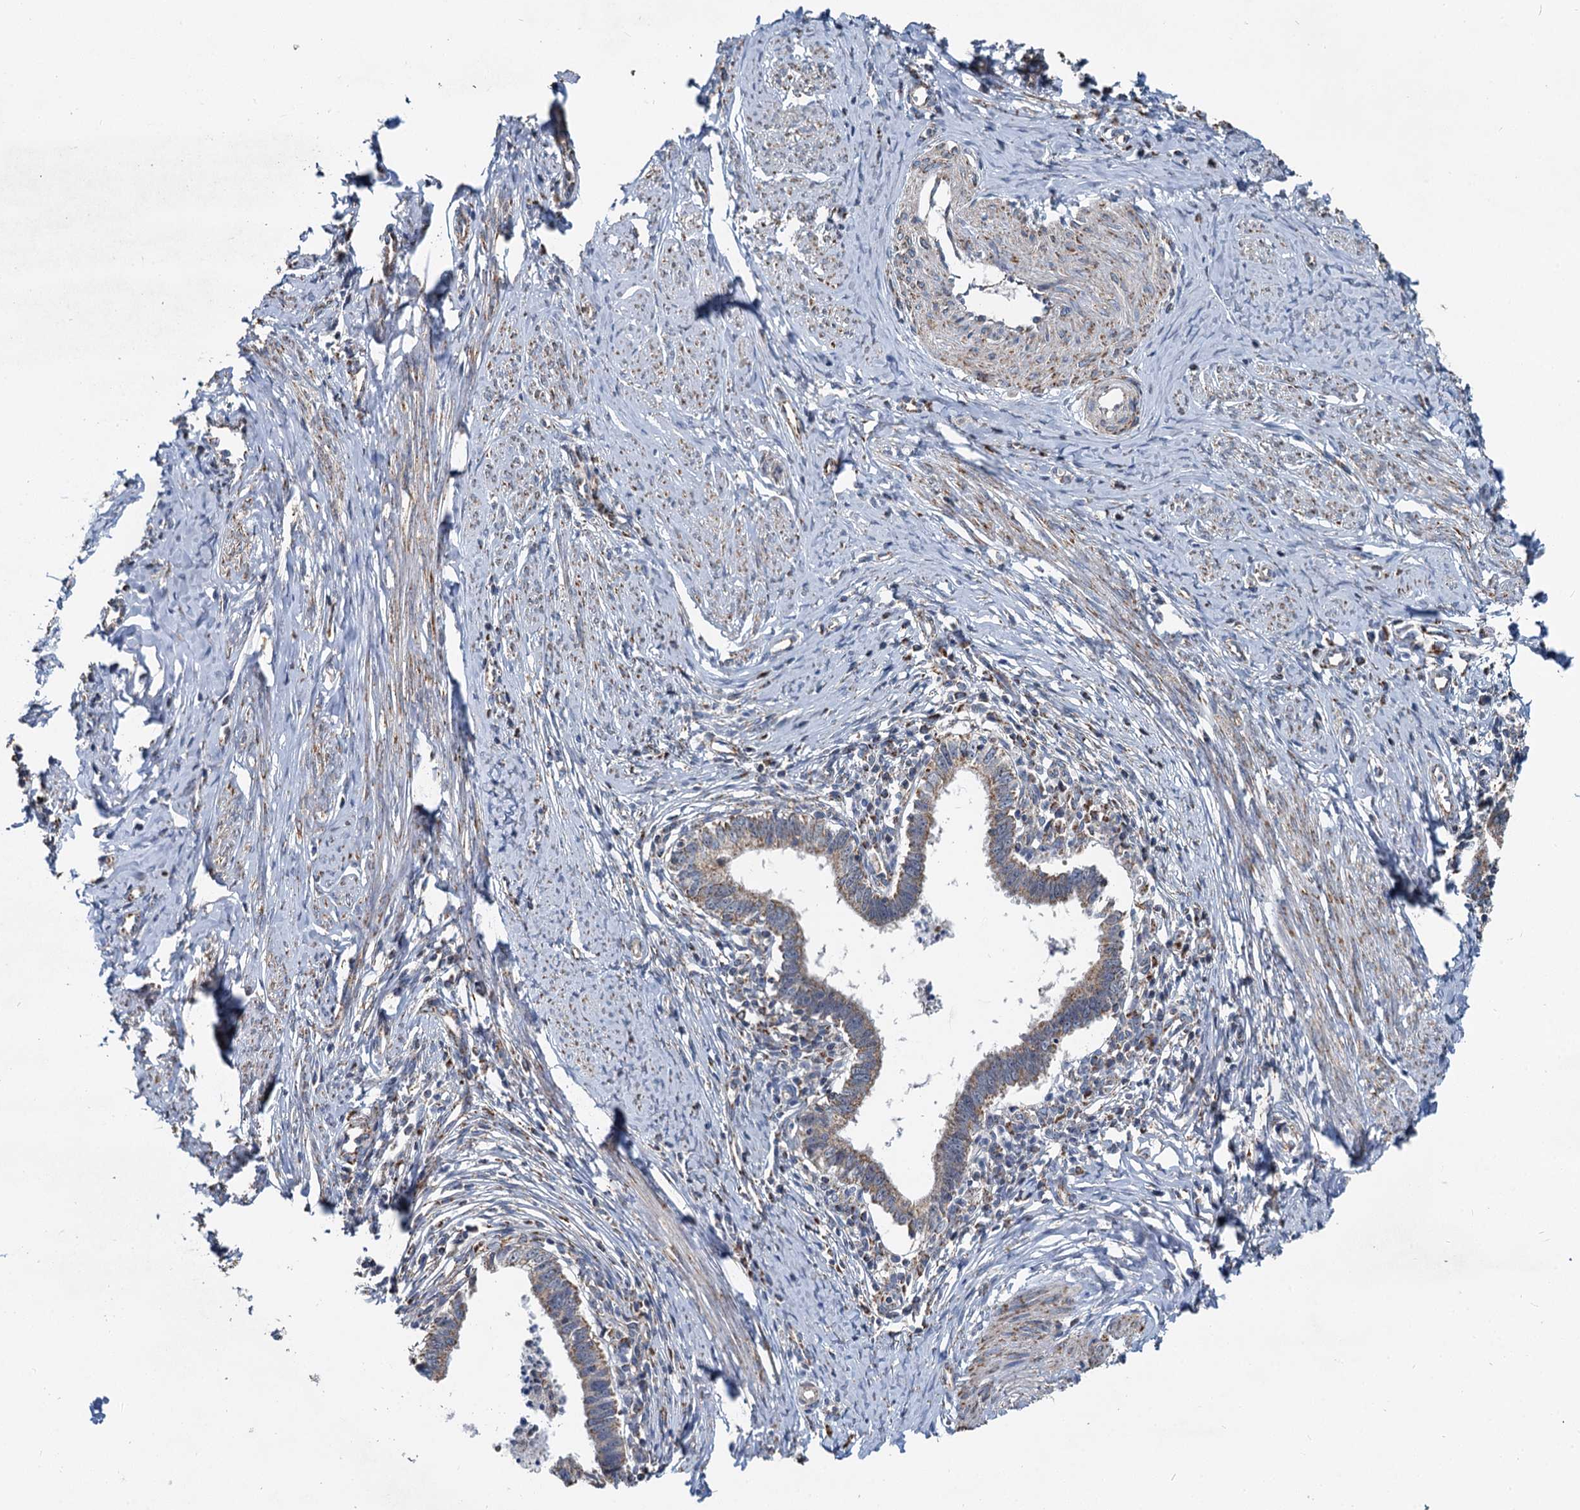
{"staining": {"intensity": "weak", "quantity": ">75%", "location": "cytoplasmic/membranous"}, "tissue": "cervical cancer", "cell_type": "Tumor cells", "image_type": "cancer", "snomed": [{"axis": "morphology", "description": "Adenocarcinoma, NOS"}, {"axis": "topography", "description": "Cervix"}], "caption": "Immunohistochemical staining of human adenocarcinoma (cervical) exhibits weak cytoplasmic/membranous protein expression in approximately >75% of tumor cells. (DAB (3,3'-diaminobenzidine) IHC, brown staining for protein, blue staining for nuclei).", "gene": "SPRYD3", "patient": {"sex": "female", "age": 36}}